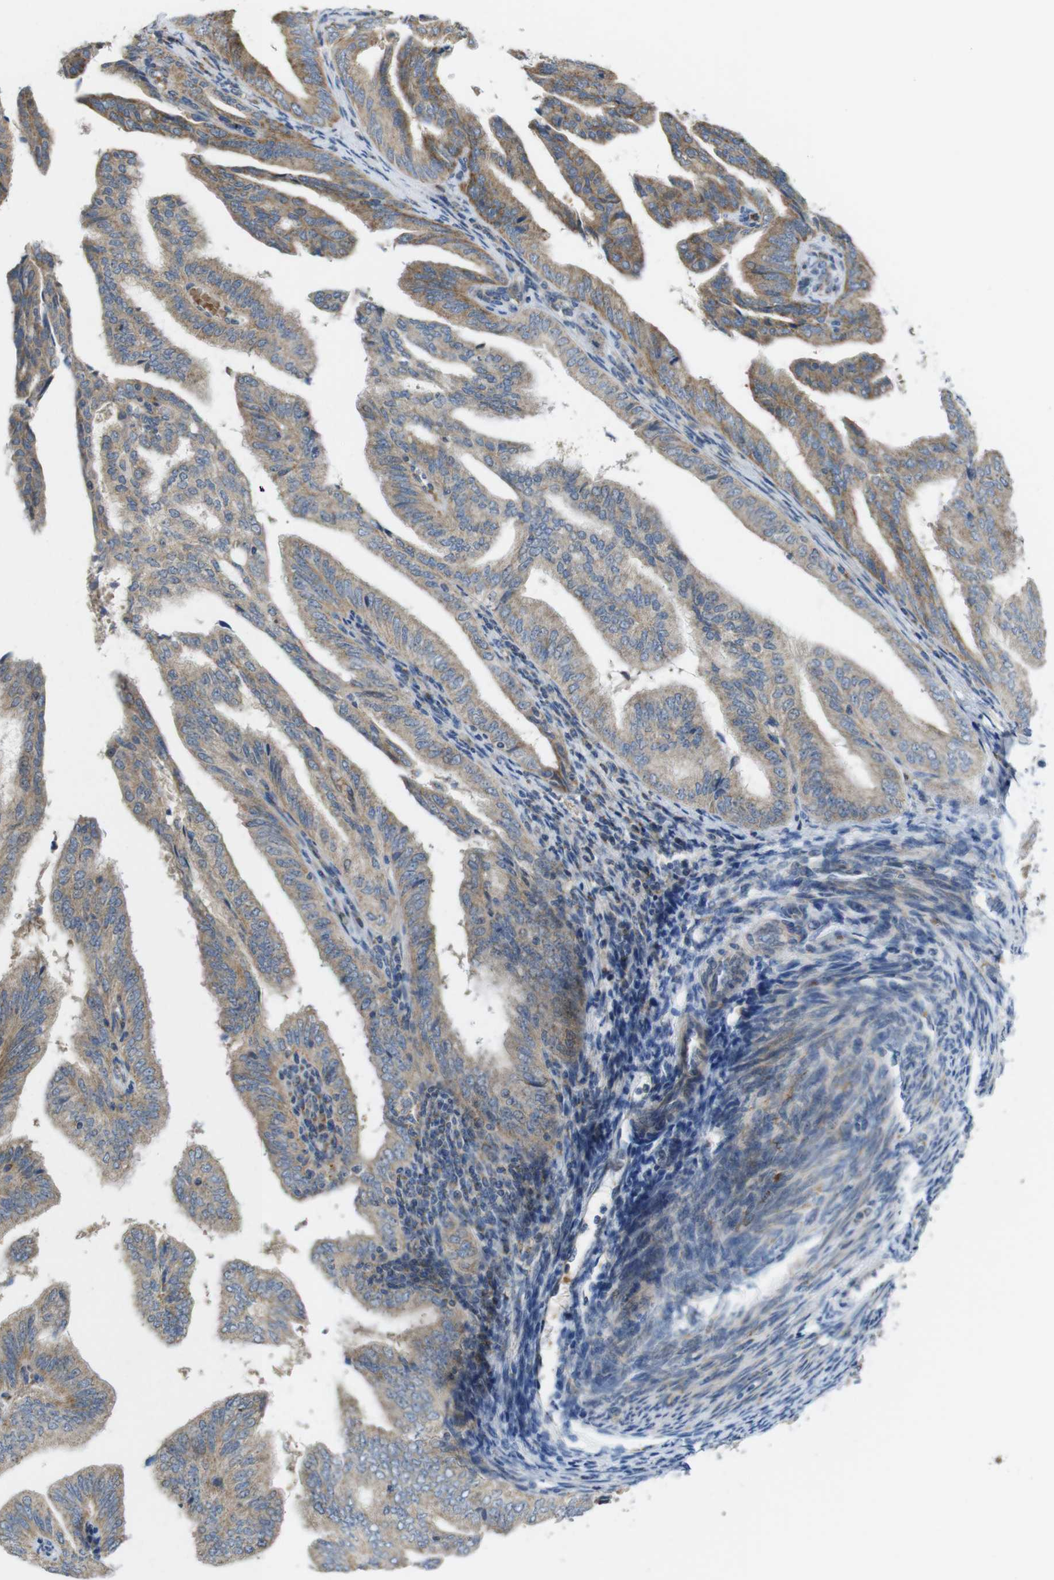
{"staining": {"intensity": "moderate", "quantity": ">75%", "location": "cytoplasmic/membranous"}, "tissue": "endometrial cancer", "cell_type": "Tumor cells", "image_type": "cancer", "snomed": [{"axis": "morphology", "description": "Adenocarcinoma, NOS"}, {"axis": "topography", "description": "Endometrium"}], "caption": "Protein expression analysis of endometrial cancer exhibits moderate cytoplasmic/membranous positivity in approximately >75% of tumor cells.", "gene": "MARCHF1", "patient": {"sex": "female", "age": 58}}